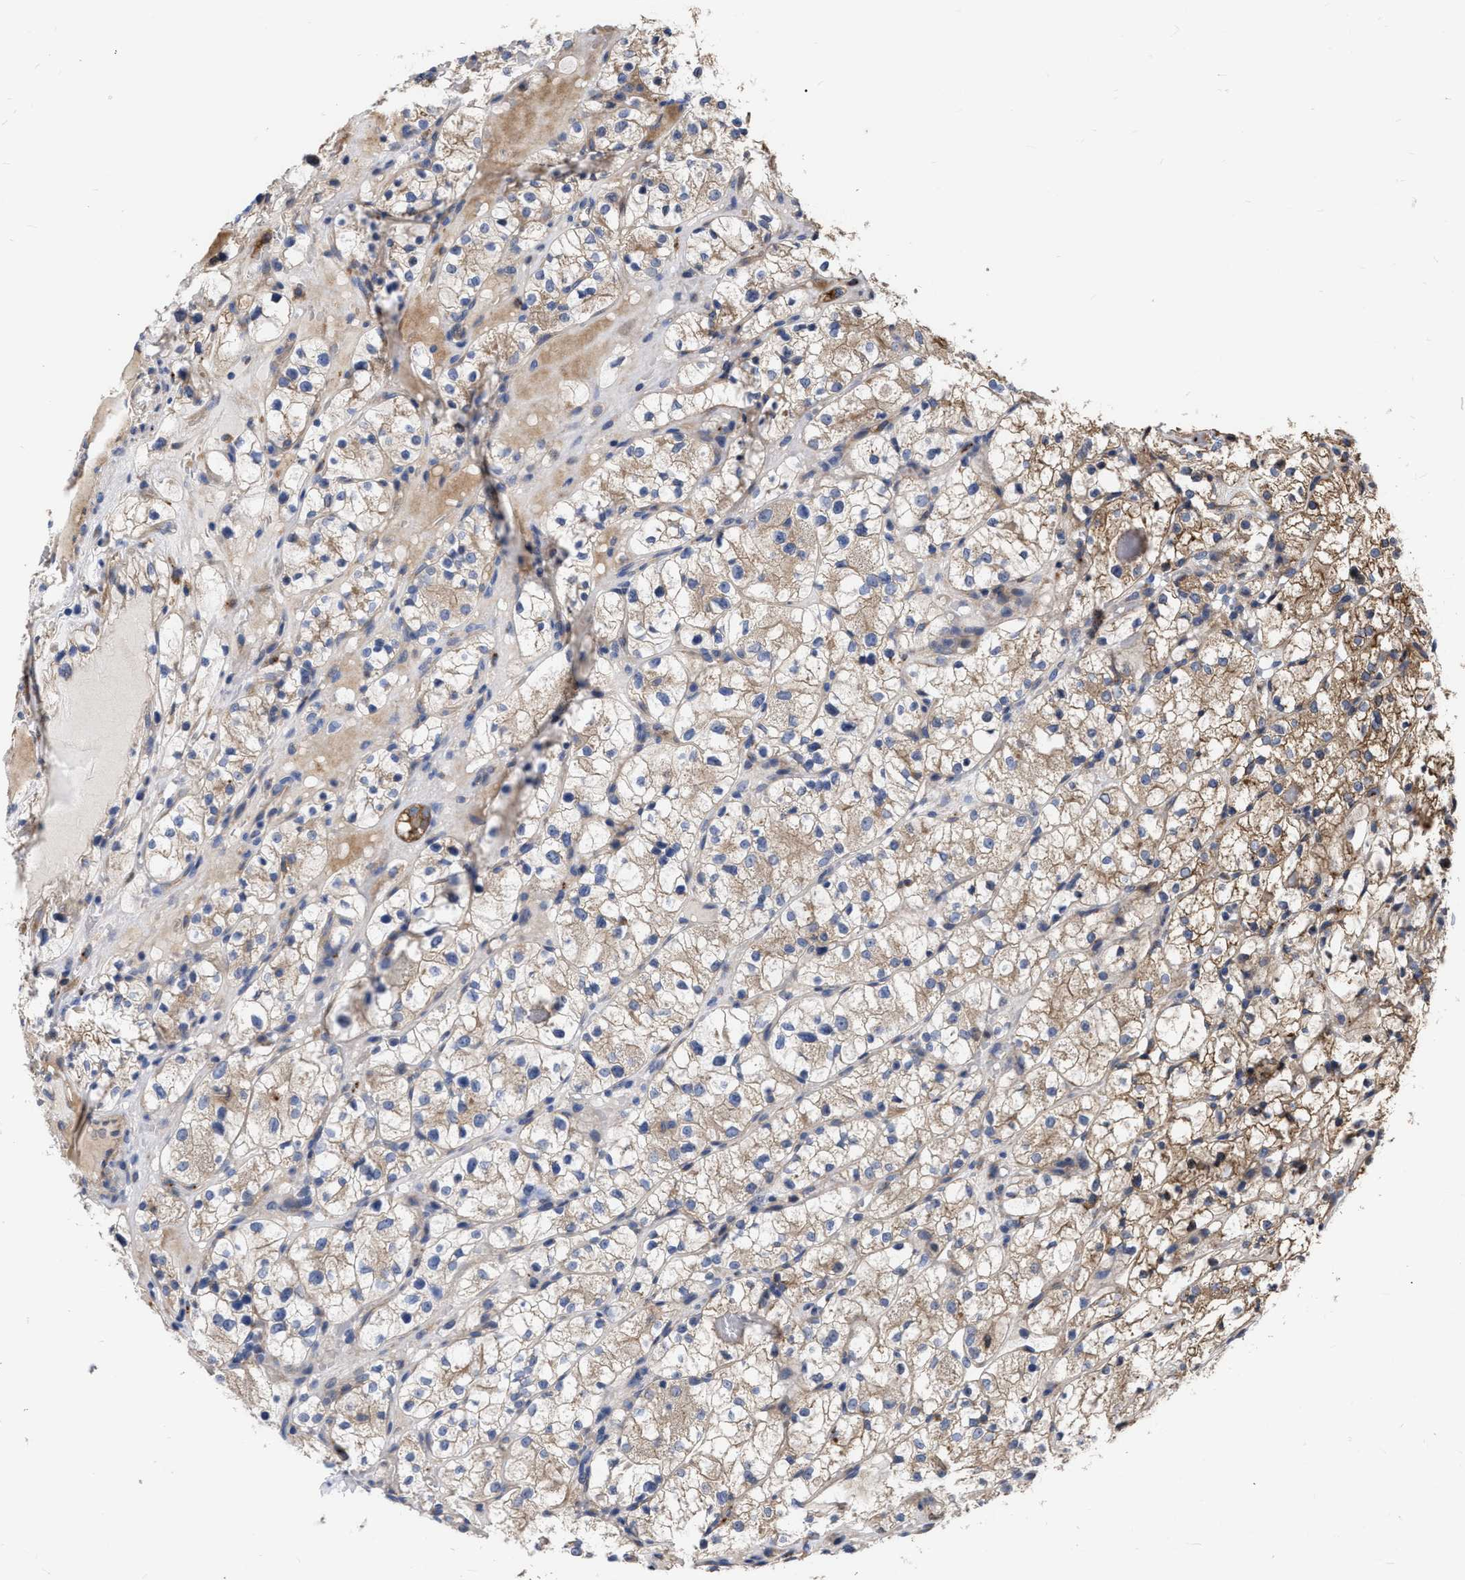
{"staining": {"intensity": "weak", "quantity": "25%-75%", "location": "cytoplasmic/membranous"}, "tissue": "renal cancer", "cell_type": "Tumor cells", "image_type": "cancer", "snomed": [{"axis": "morphology", "description": "Adenocarcinoma, NOS"}, {"axis": "topography", "description": "Kidney"}], "caption": "Adenocarcinoma (renal) stained for a protein demonstrates weak cytoplasmic/membranous positivity in tumor cells.", "gene": "MLST8", "patient": {"sex": "female", "age": 60}}